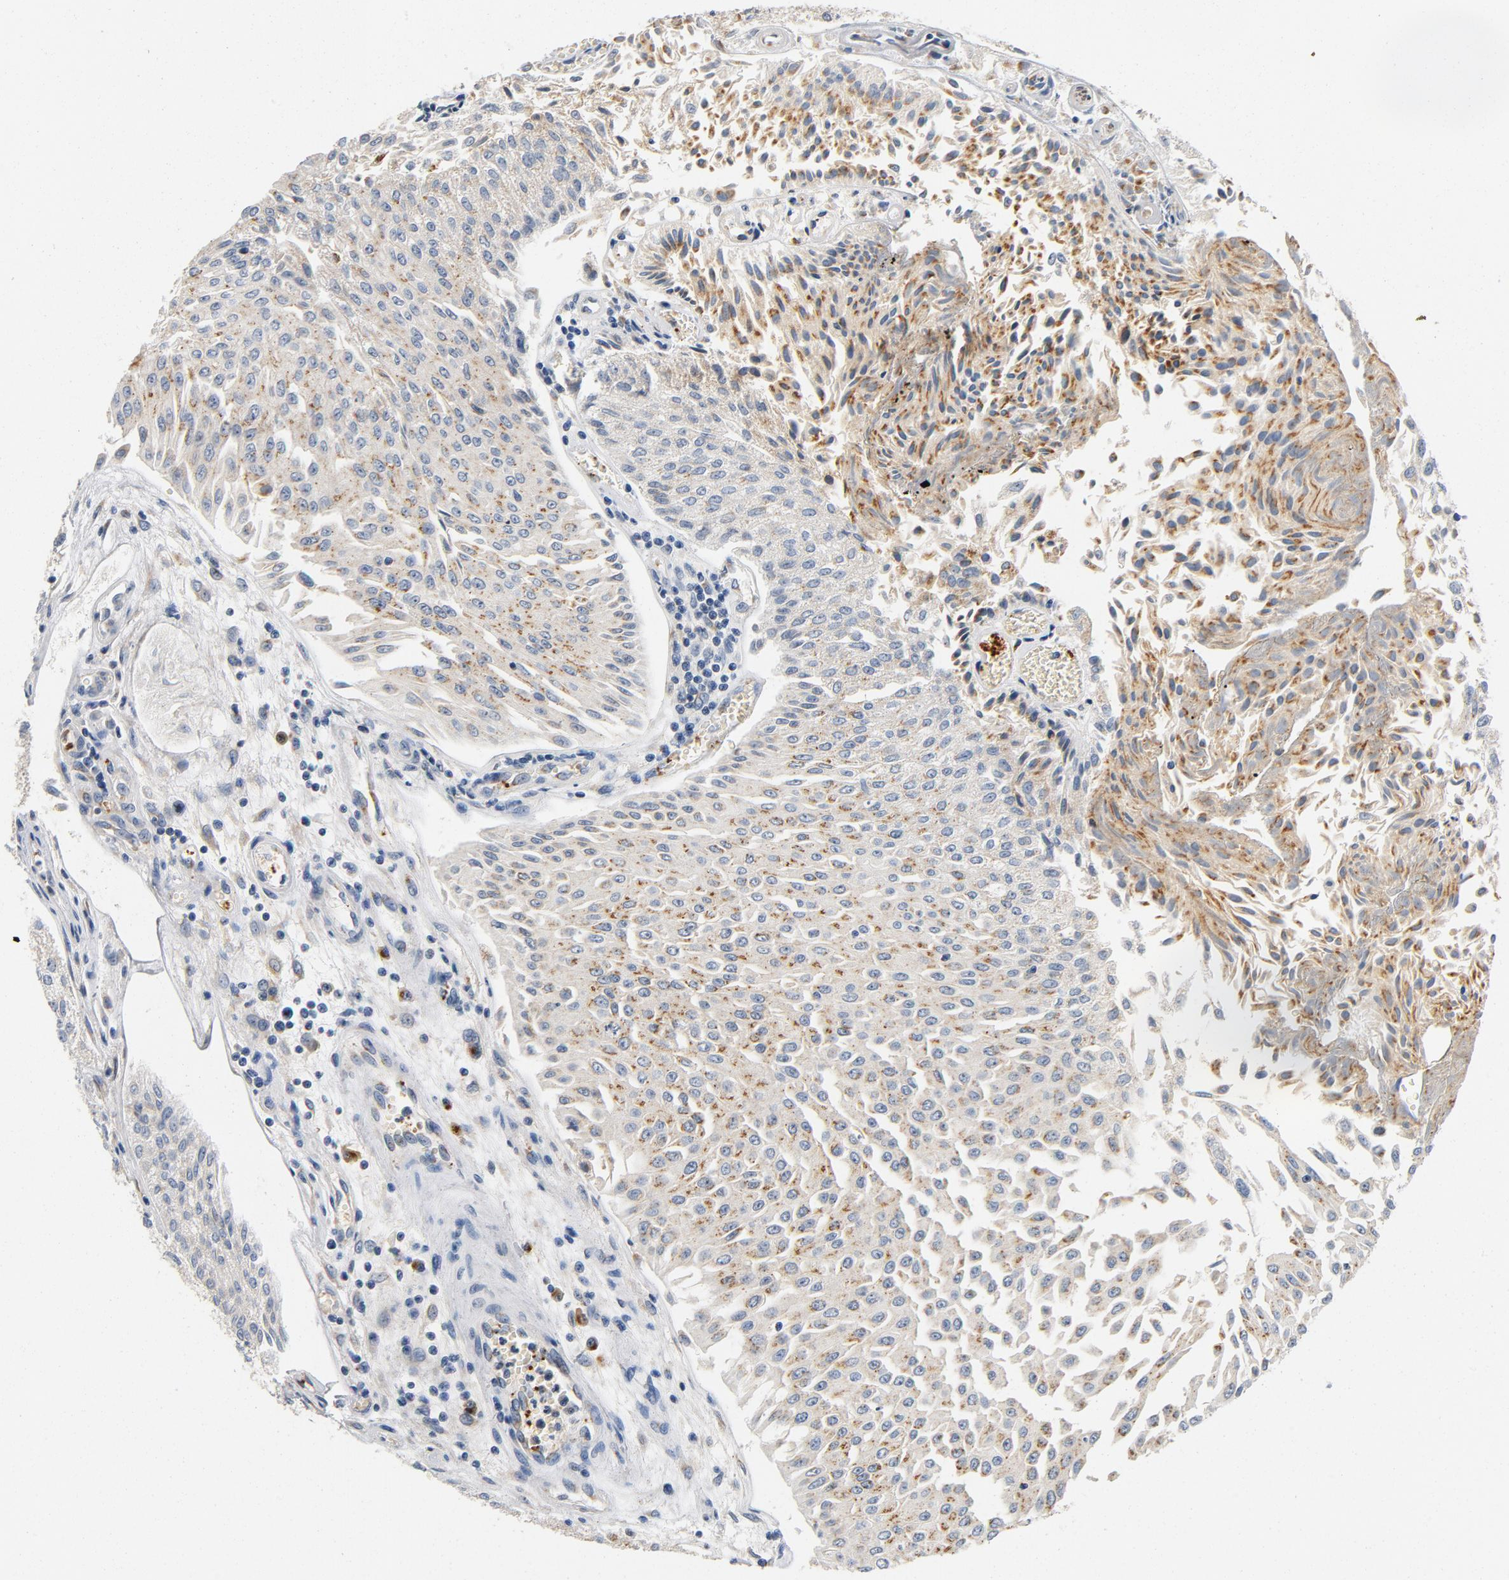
{"staining": {"intensity": "weak", "quantity": ">75%", "location": "cytoplasmic/membranous"}, "tissue": "urothelial cancer", "cell_type": "Tumor cells", "image_type": "cancer", "snomed": [{"axis": "morphology", "description": "Urothelial carcinoma, Low grade"}, {"axis": "topography", "description": "Urinary bladder"}], "caption": "Human urothelial cancer stained with a protein marker exhibits weak staining in tumor cells.", "gene": "LMAN2", "patient": {"sex": "male", "age": 86}}